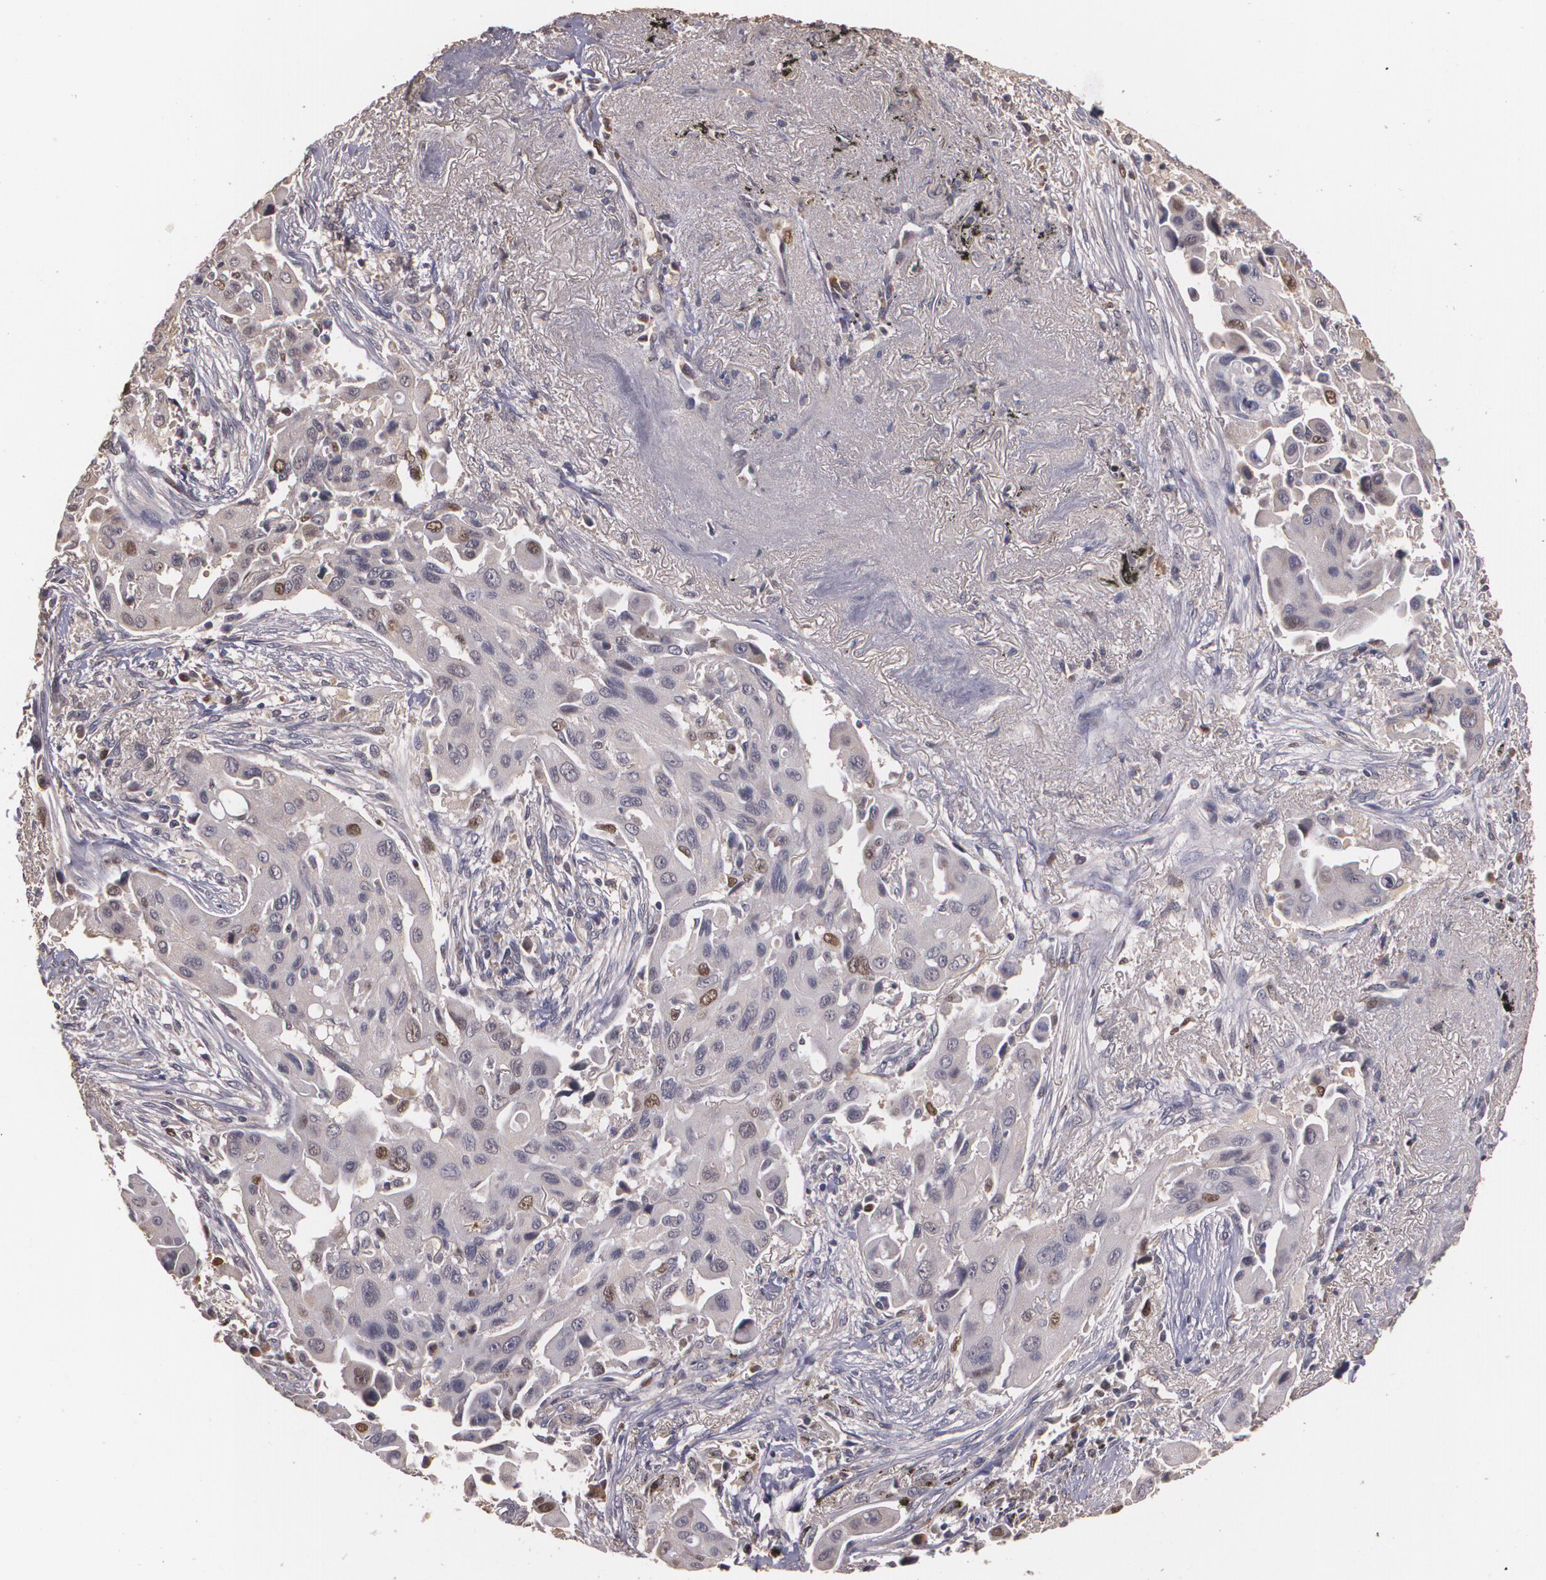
{"staining": {"intensity": "moderate", "quantity": "<25%", "location": "nuclear"}, "tissue": "lung cancer", "cell_type": "Tumor cells", "image_type": "cancer", "snomed": [{"axis": "morphology", "description": "Adenocarcinoma, NOS"}, {"axis": "topography", "description": "Lung"}], "caption": "Brown immunohistochemical staining in adenocarcinoma (lung) exhibits moderate nuclear positivity in approximately <25% of tumor cells.", "gene": "BRCA1", "patient": {"sex": "male", "age": 68}}